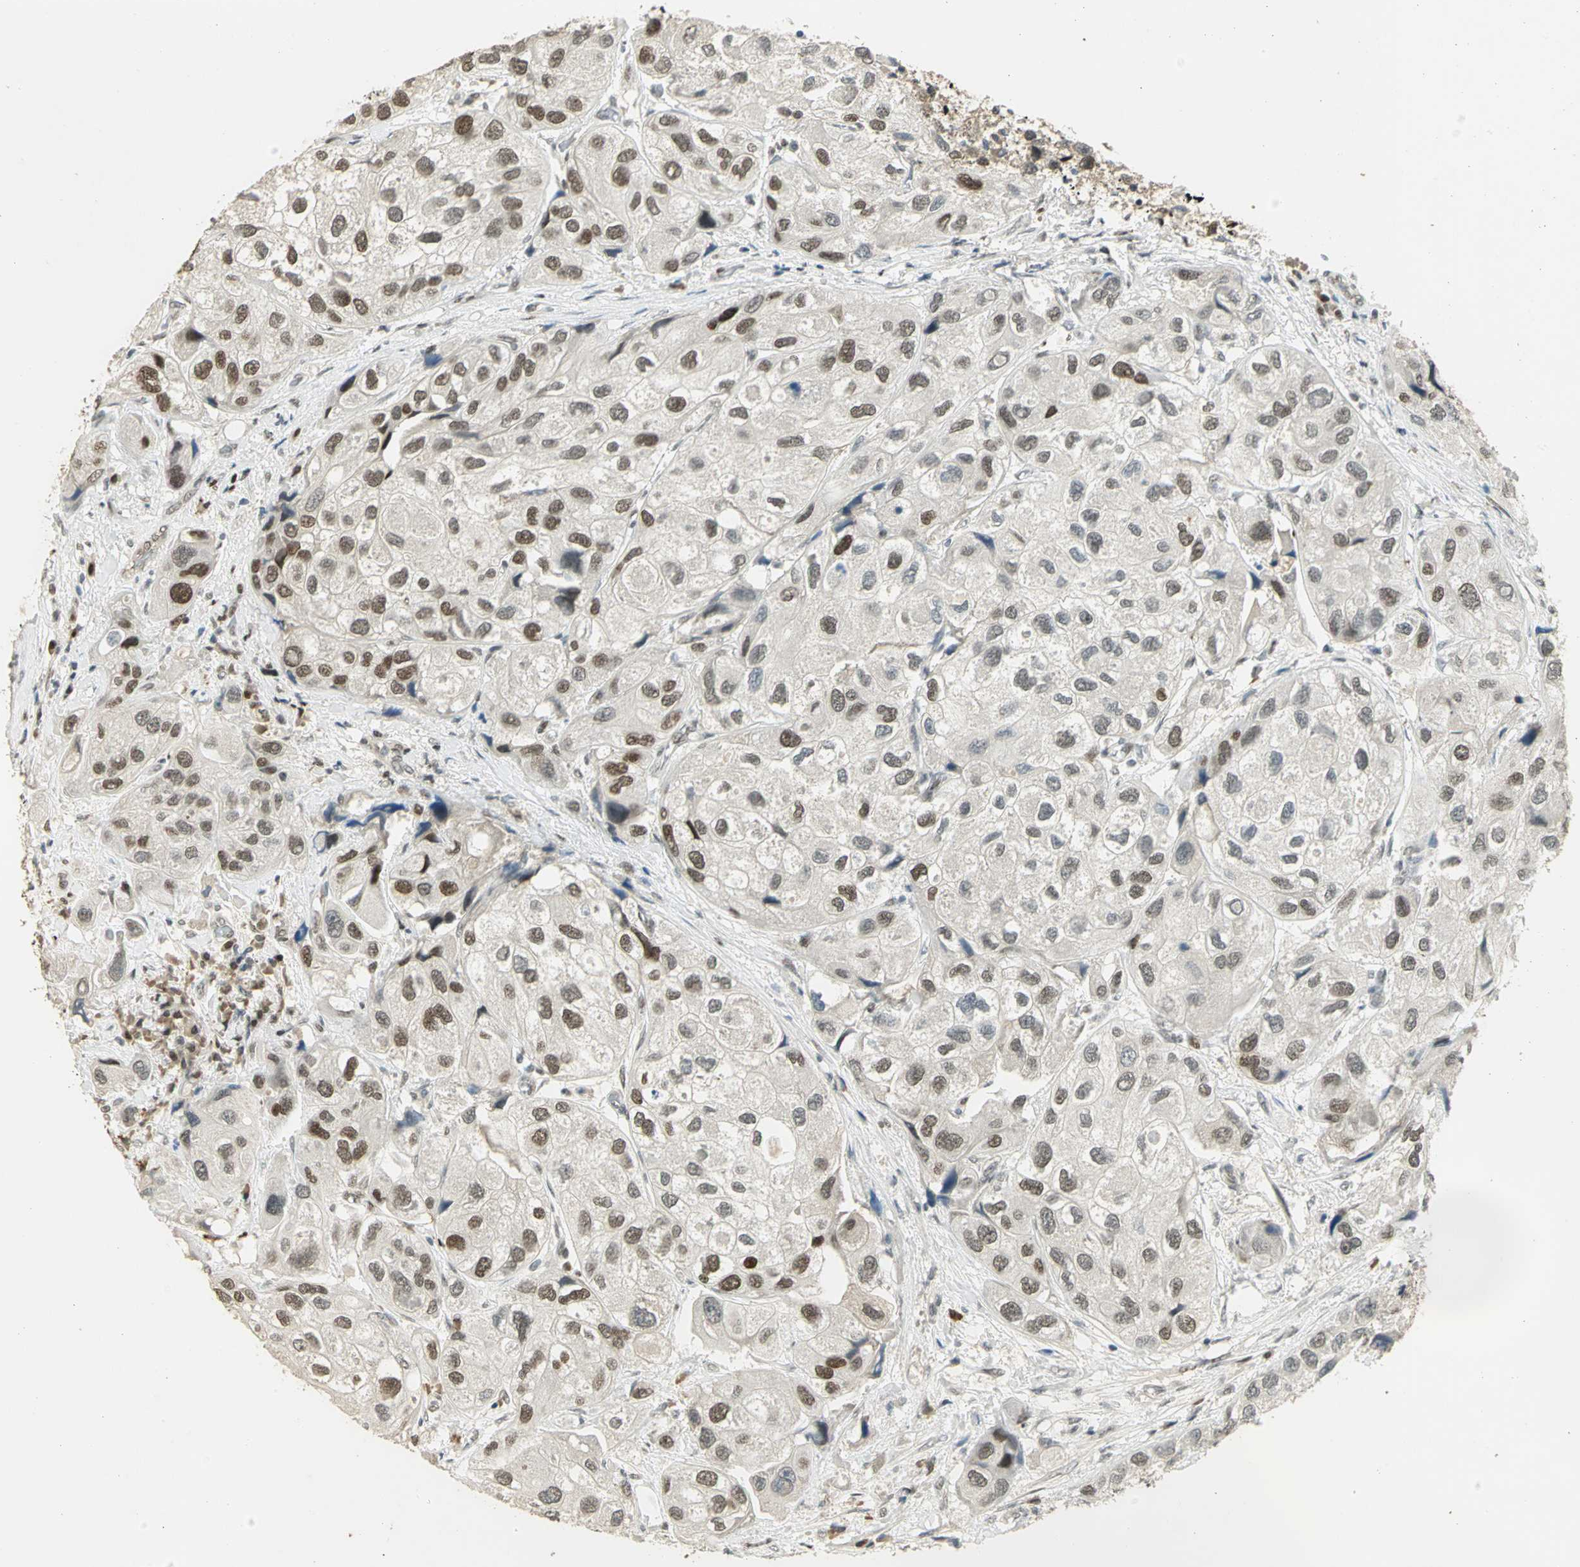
{"staining": {"intensity": "moderate", "quantity": "25%-75%", "location": "nuclear"}, "tissue": "urothelial cancer", "cell_type": "Tumor cells", "image_type": "cancer", "snomed": [{"axis": "morphology", "description": "Urothelial carcinoma, High grade"}, {"axis": "topography", "description": "Urinary bladder"}], "caption": "A histopathology image showing moderate nuclear positivity in about 25%-75% of tumor cells in urothelial cancer, as visualized by brown immunohistochemical staining.", "gene": "AK6", "patient": {"sex": "female", "age": 64}}